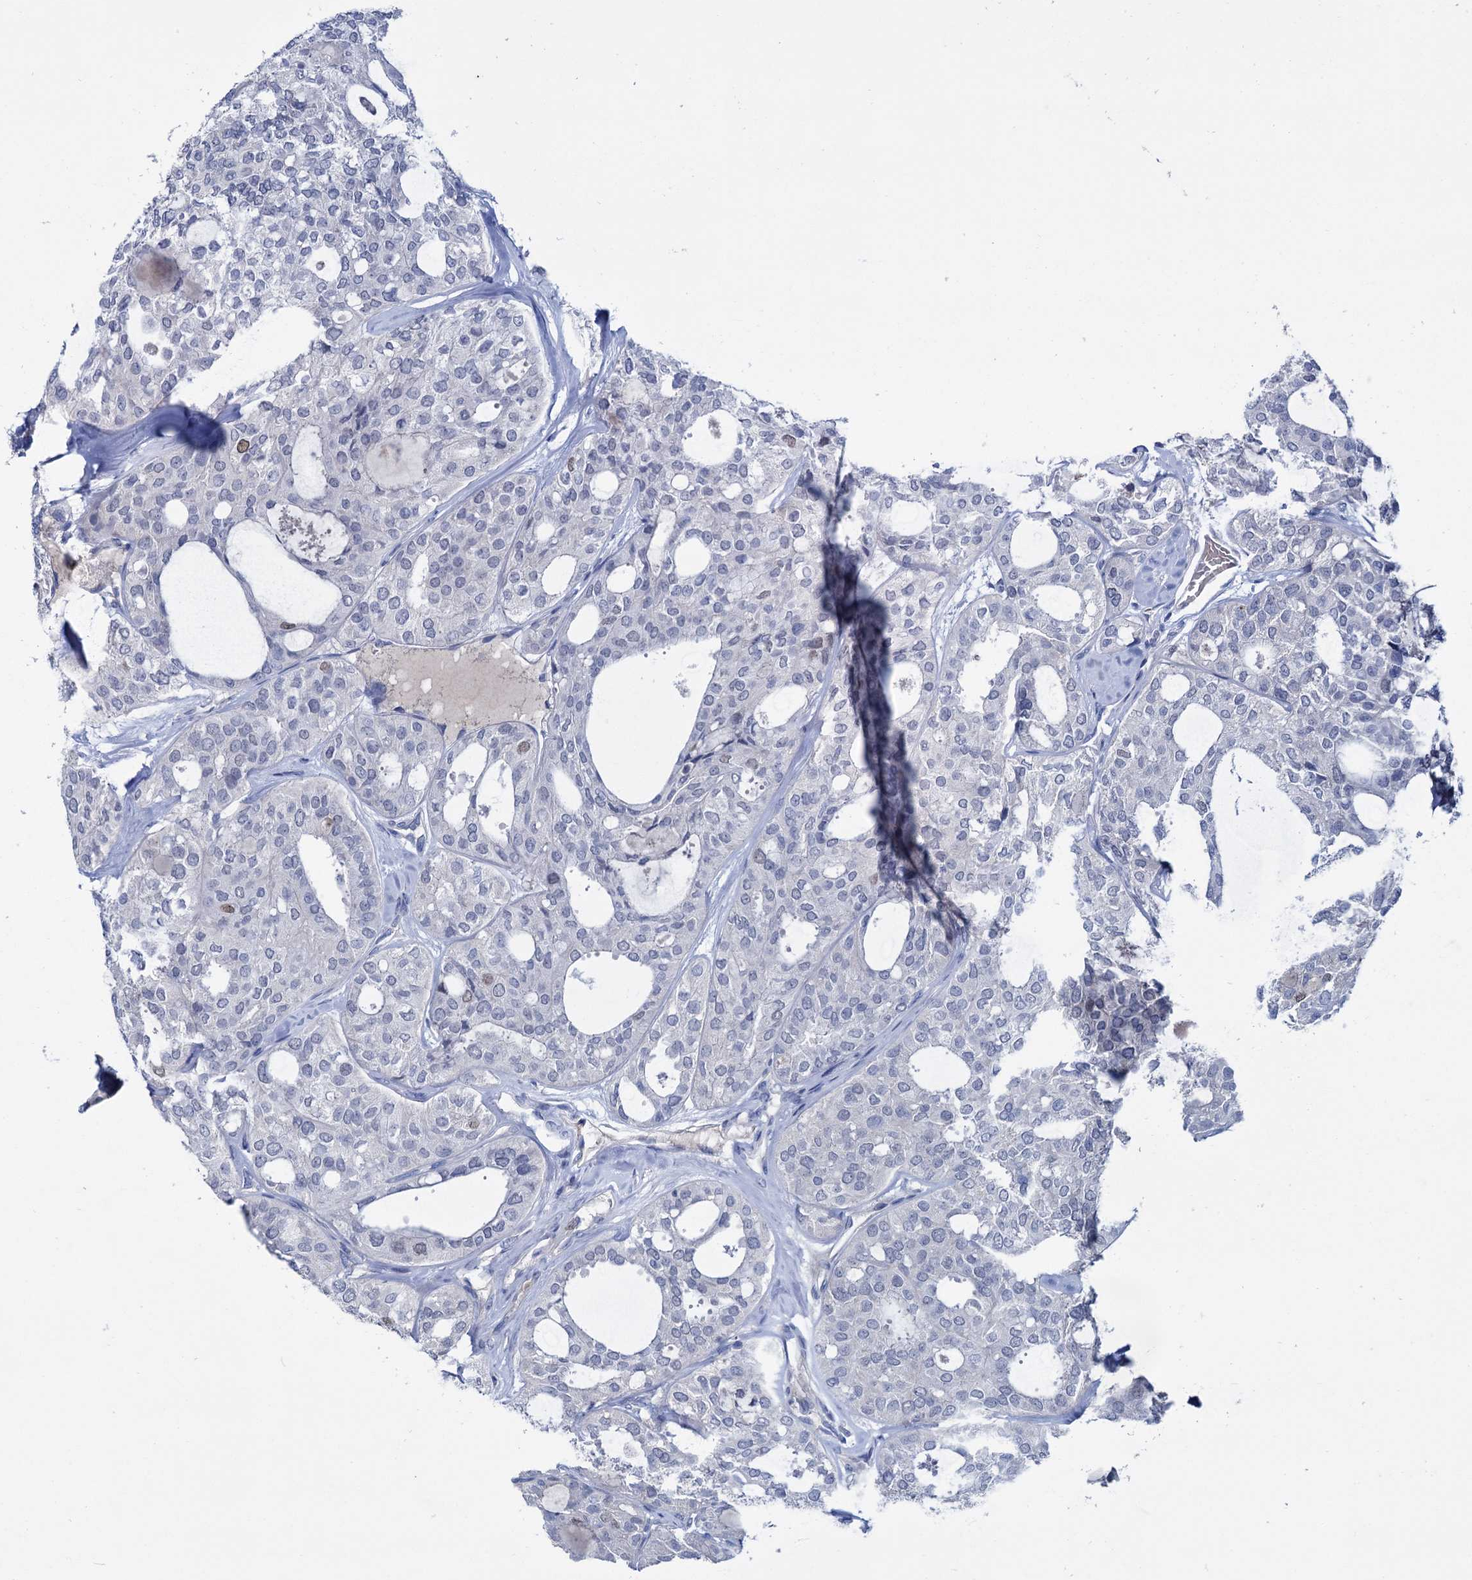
{"staining": {"intensity": "moderate", "quantity": "<25%", "location": "nuclear"}, "tissue": "thyroid cancer", "cell_type": "Tumor cells", "image_type": "cancer", "snomed": [{"axis": "morphology", "description": "Follicular adenoma carcinoma, NOS"}, {"axis": "topography", "description": "Thyroid gland"}], "caption": "The histopathology image demonstrates a brown stain indicating the presence of a protein in the nuclear of tumor cells in thyroid cancer. Immunohistochemistry (ihc) stains the protein of interest in brown and the nuclei are stained blue.", "gene": "FAM111B", "patient": {"sex": "male", "age": 75}}